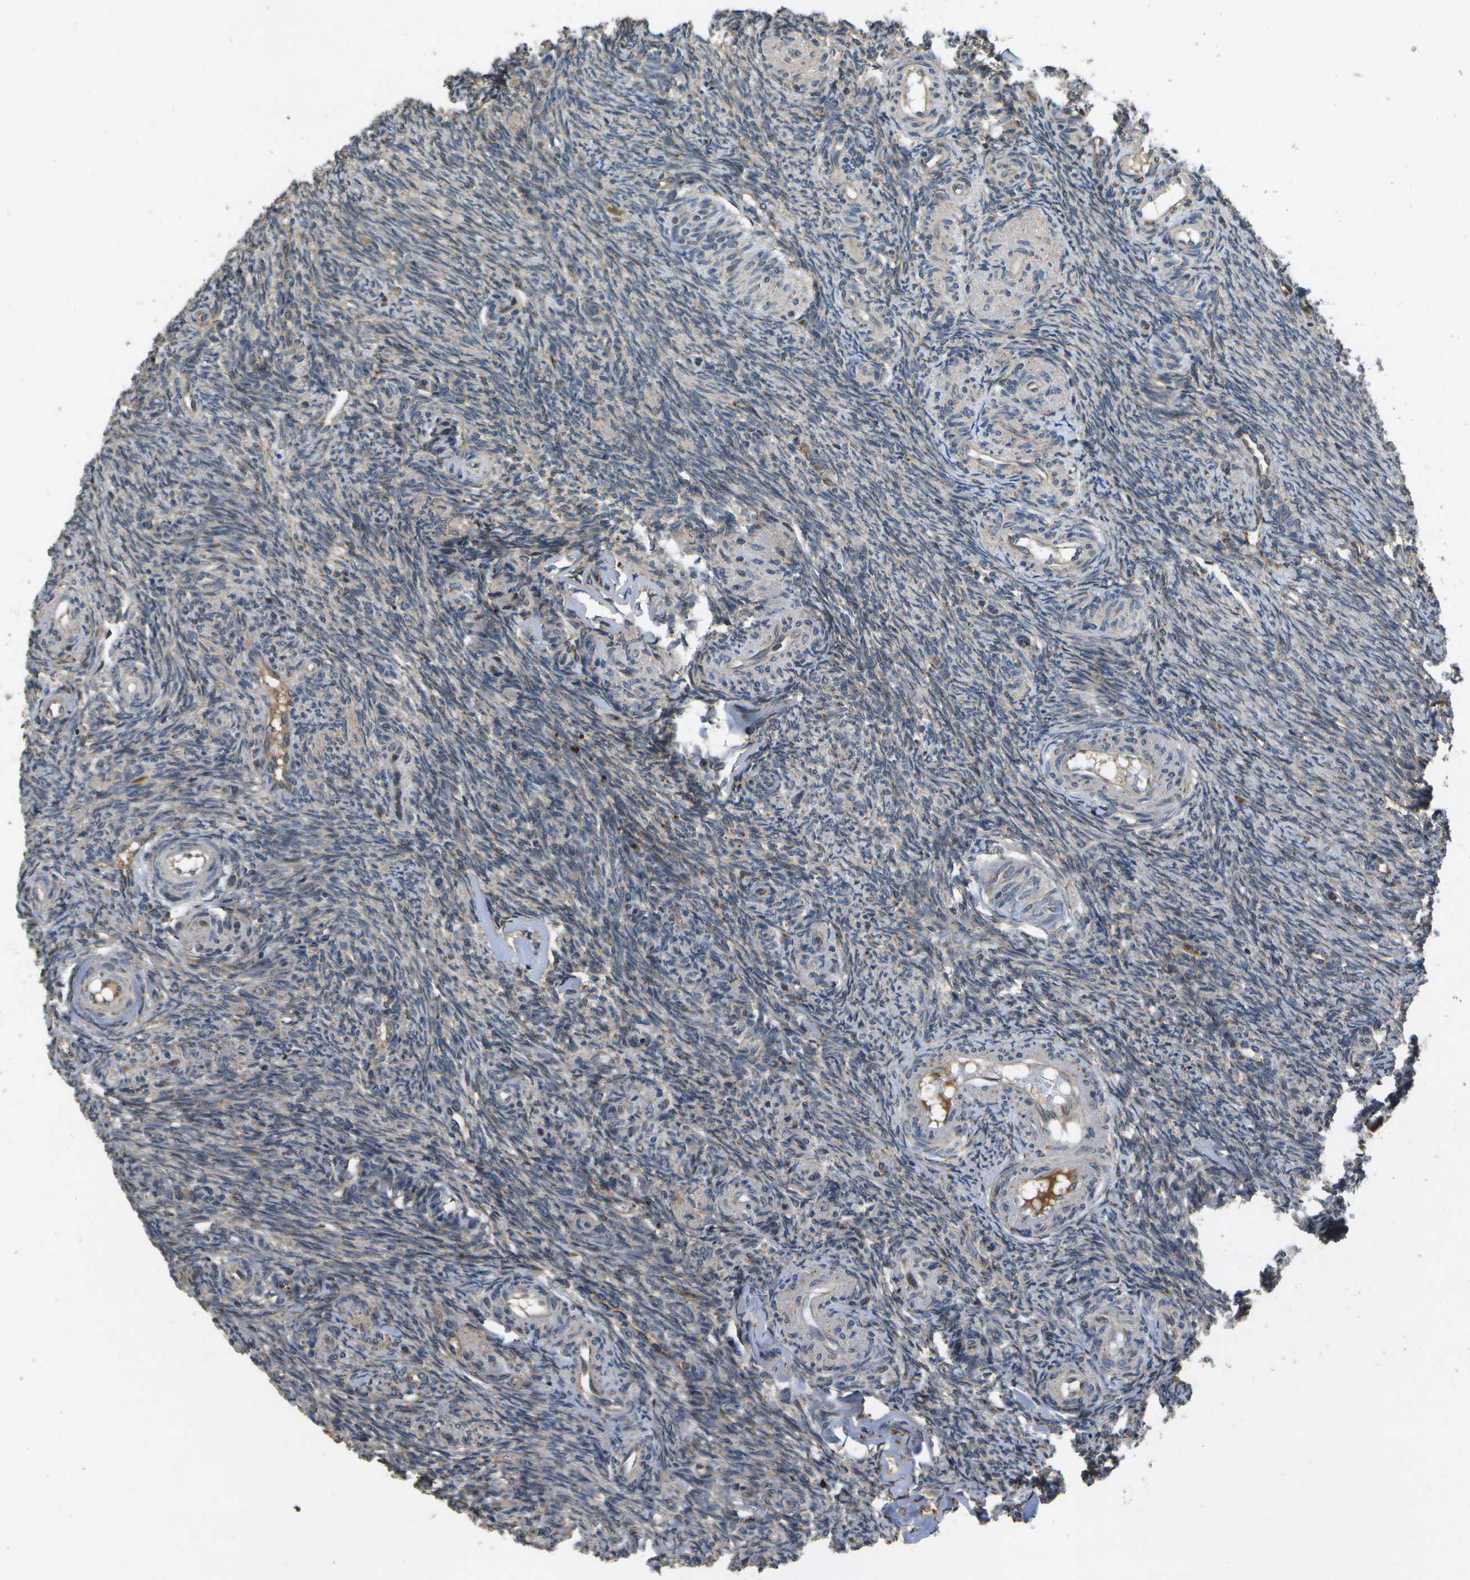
{"staining": {"intensity": "moderate", "quantity": ">75%", "location": "cytoplasmic/membranous"}, "tissue": "ovary", "cell_type": "Follicle cells", "image_type": "normal", "snomed": [{"axis": "morphology", "description": "Normal tissue, NOS"}, {"axis": "topography", "description": "Ovary"}], "caption": "A photomicrograph of ovary stained for a protein displays moderate cytoplasmic/membranous brown staining in follicle cells. (DAB (3,3'-diaminobenzidine) IHC with brightfield microscopy, high magnification).", "gene": "HFE", "patient": {"sex": "female", "age": 41}}